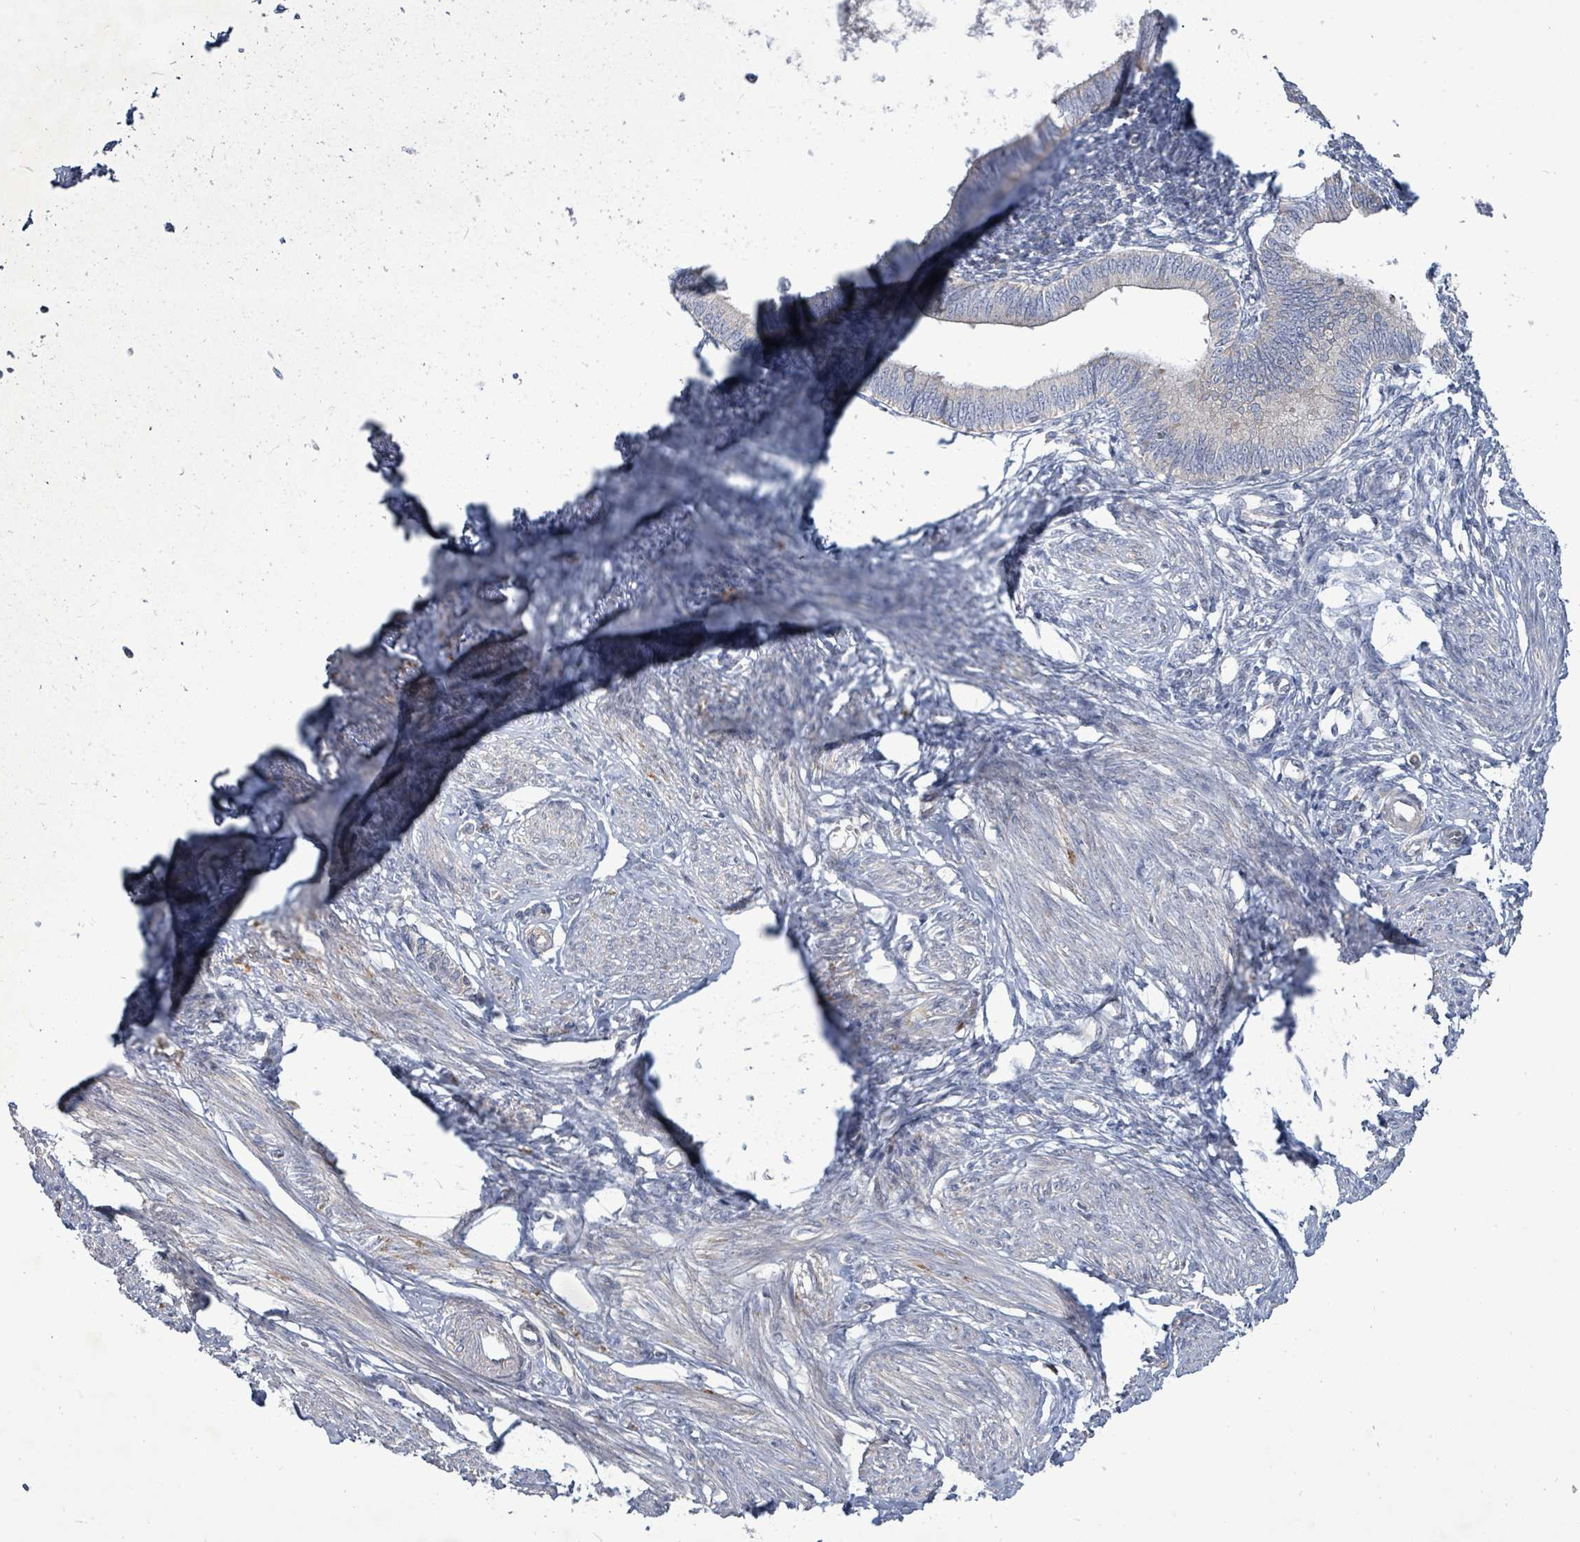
{"staining": {"intensity": "negative", "quantity": "none", "location": "none"}, "tissue": "endometrium", "cell_type": "Cells in endometrial stroma", "image_type": "normal", "snomed": [{"axis": "morphology", "description": "Normal tissue, NOS"}, {"axis": "topography", "description": "Endometrium"}], "caption": "There is no significant staining in cells in endometrial stroma of endometrium. The staining is performed using DAB (3,3'-diaminobenzidine) brown chromogen with nuclei counter-stained in using hematoxylin.", "gene": "ZFPM1", "patient": {"sex": "female", "age": 46}}